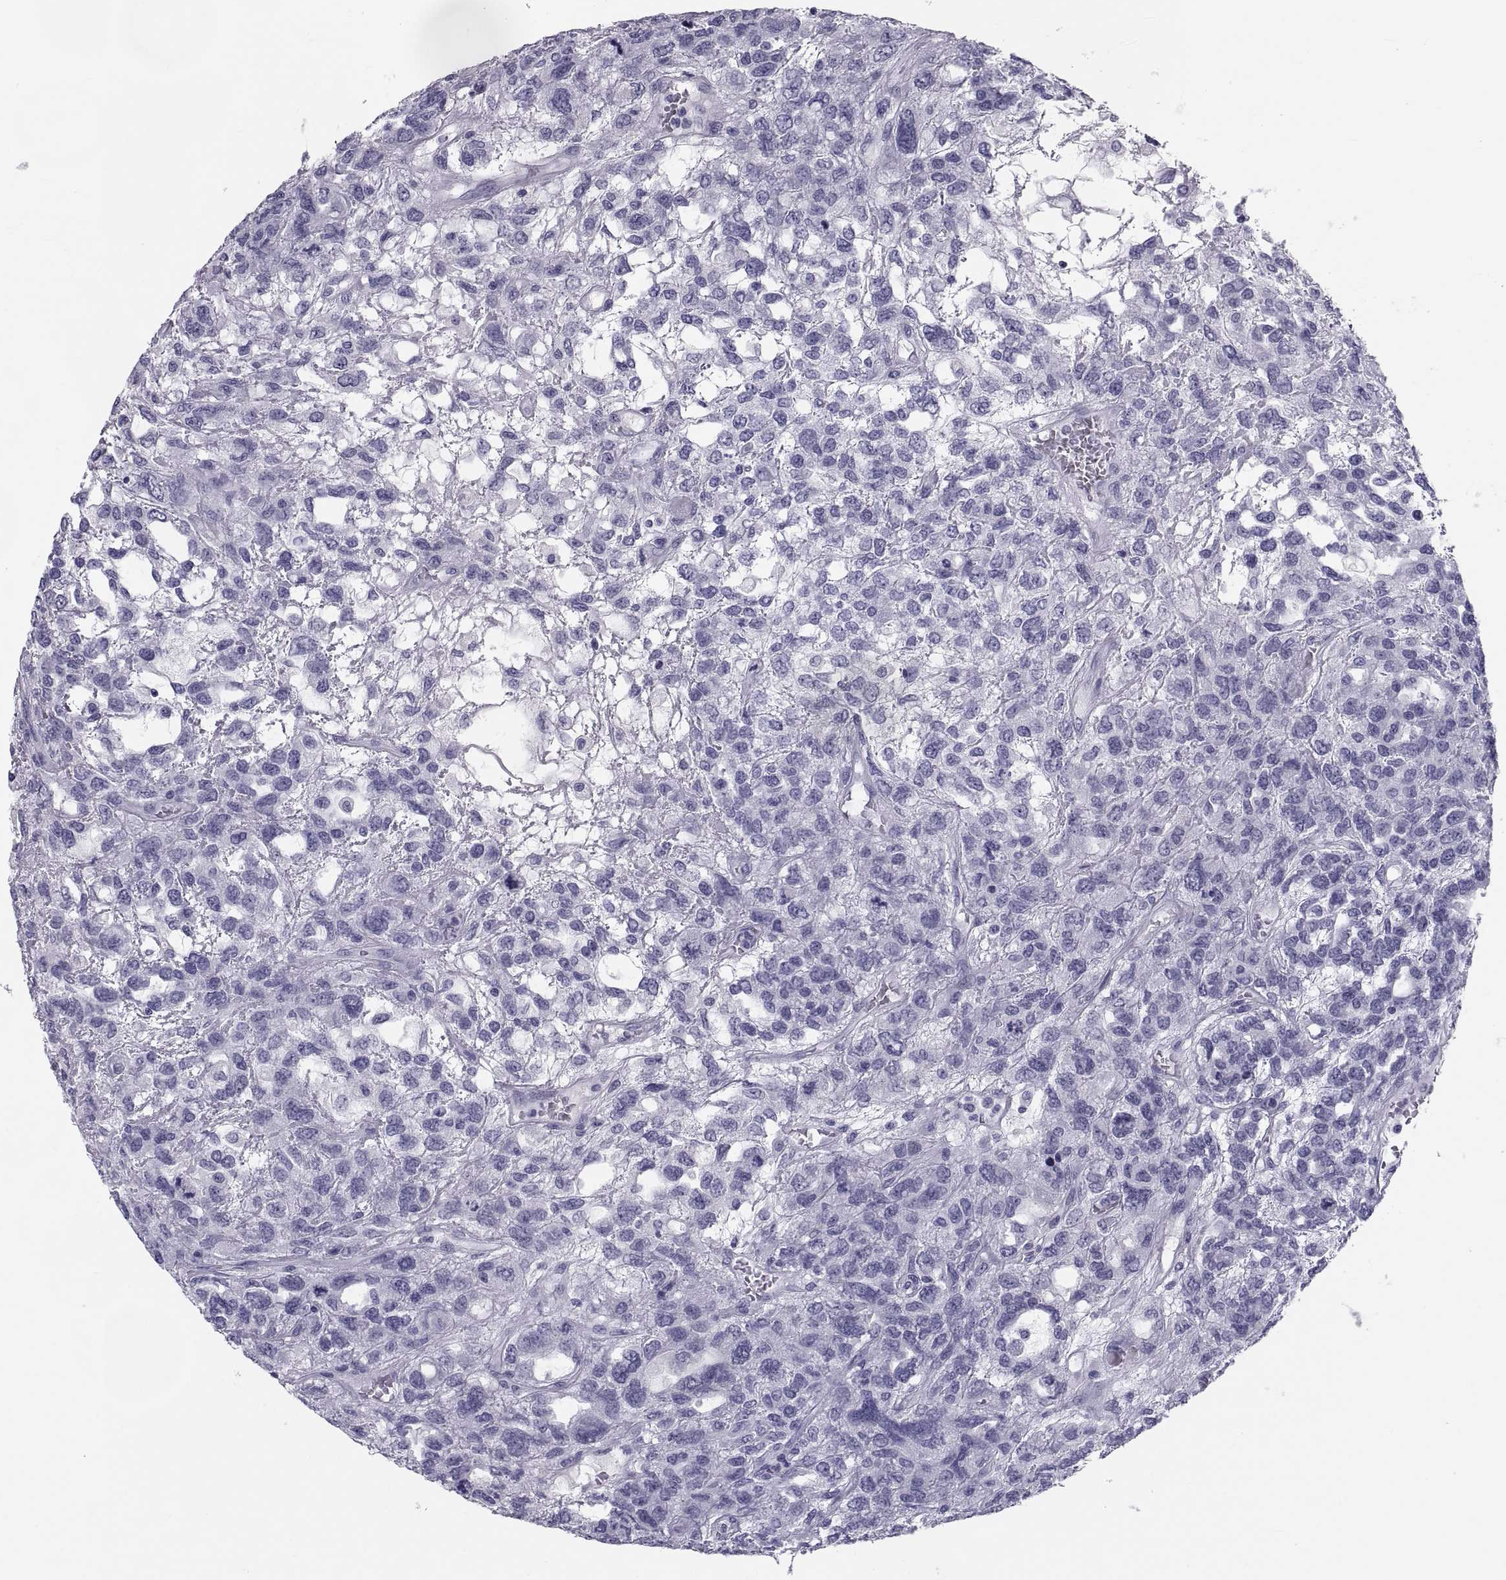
{"staining": {"intensity": "negative", "quantity": "none", "location": "none"}, "tissue": "testis cancer", "cell_type": "Tumor cells", "image_type": "cancer", "snomed": [{"axis": "morphology", "description": "Seminoma, NOS"}, {"axis": "topography", "description": "Testis"}], "caption": "An image of testis cancer (seminoma) stained for a protein exhibits no brown staining in tumor cells. (DAB immunohistochemistry (IHC), high magnification).", "gene": "CRISP1", "patient": {"sex": "male", "age": 52}}